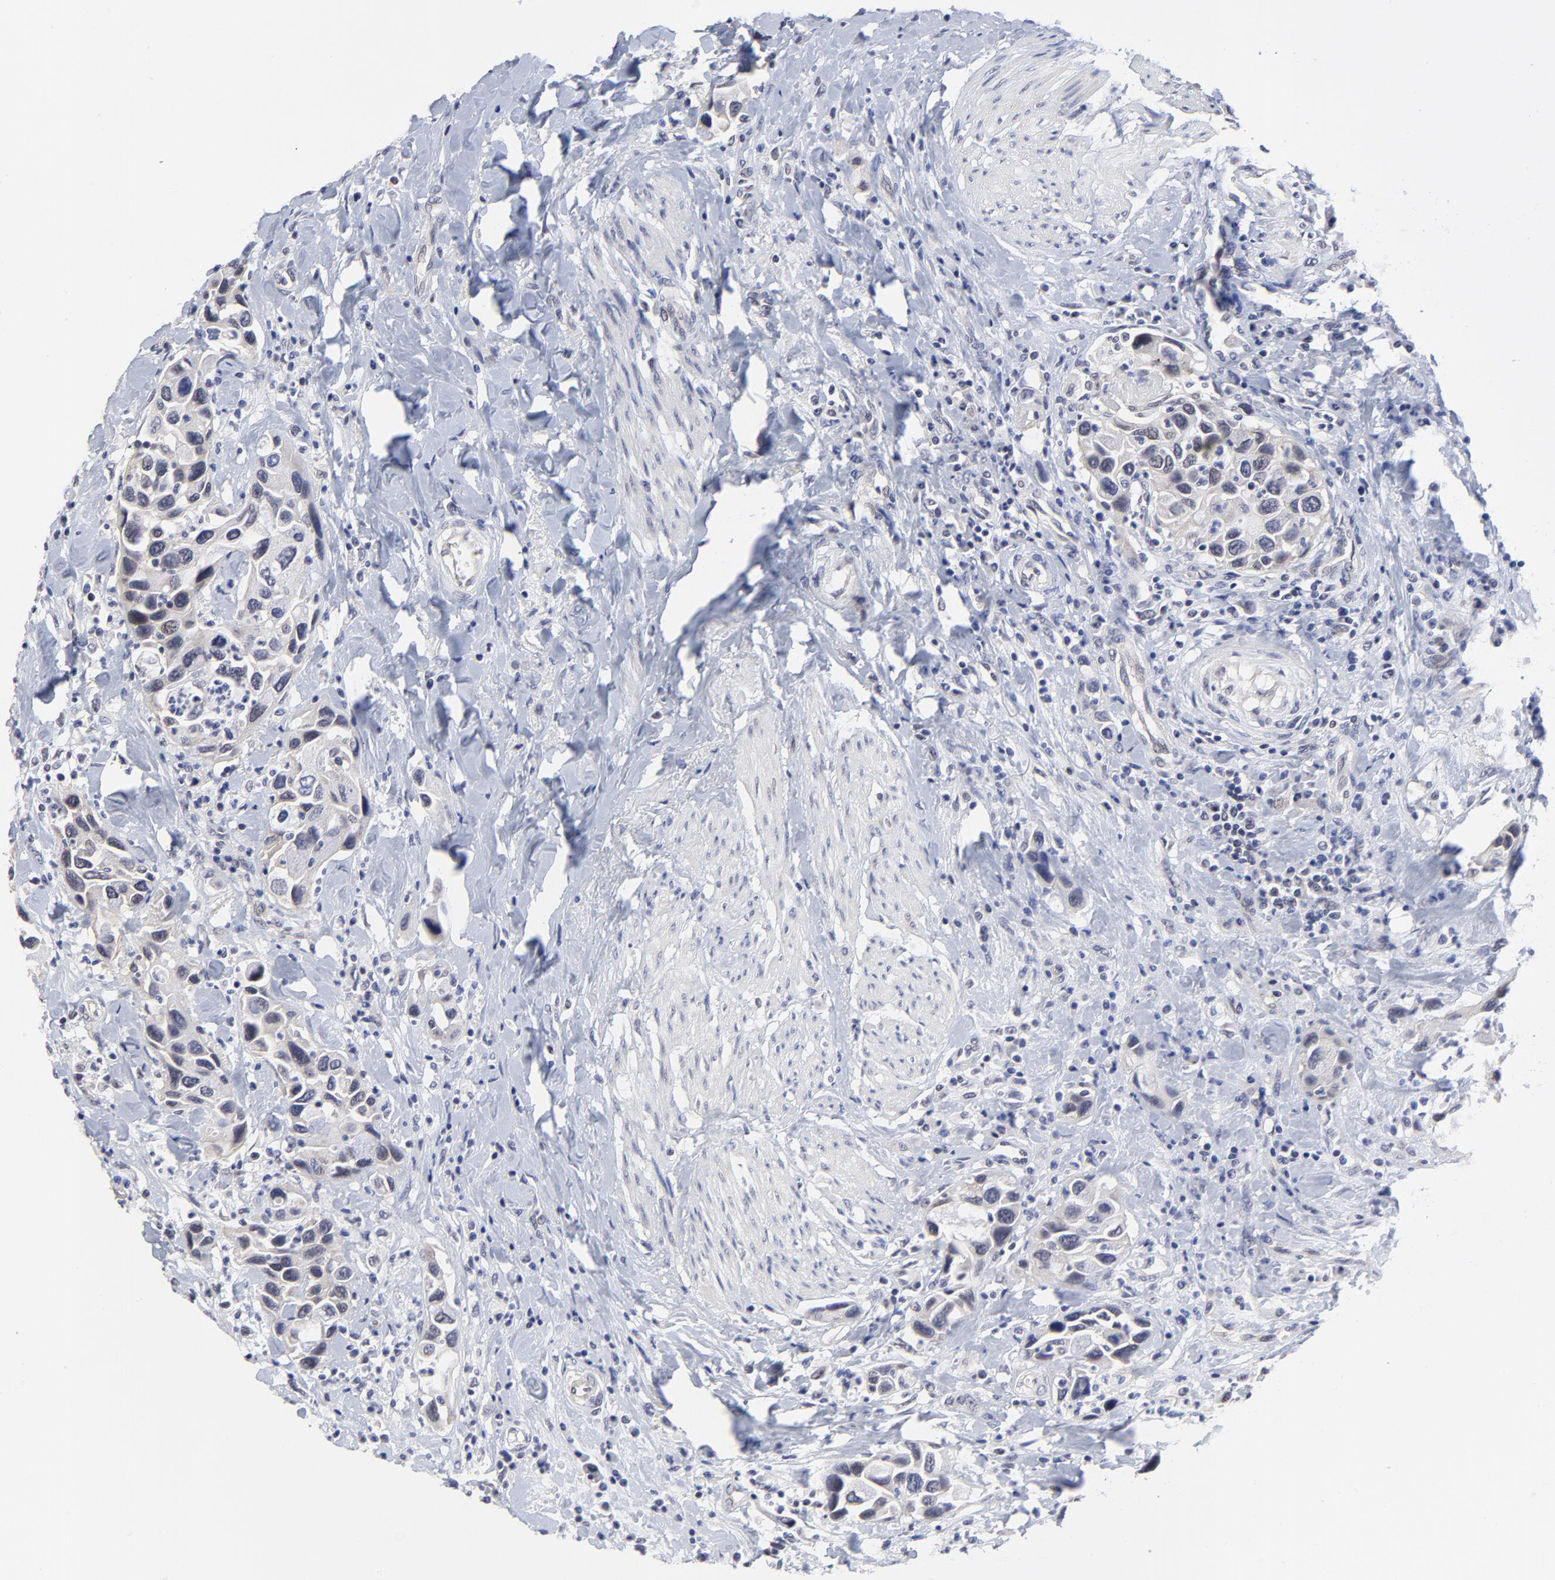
{"staining": {"intensity": "negative", "quantity": "none", "location": "none"}, "tissue": "urothelial cancer", "cell_type": "Tumor cells", "image_type": "cancer", "snomed": [{"axis": "morphology", "description": "Urothelial carcinoma, High grade"}, {"axis": "topography", "description": "Urinary bladder"}], "caption": "High magnification brightfield microscopy of urothelial carcinoma (high-grade) stained with DAB (brown) and counterstained with hematoxylin (blue): tumor cells show no significant expression.", "gene": "FBXO8", "patient": {"sex": "male", "age": 66}}